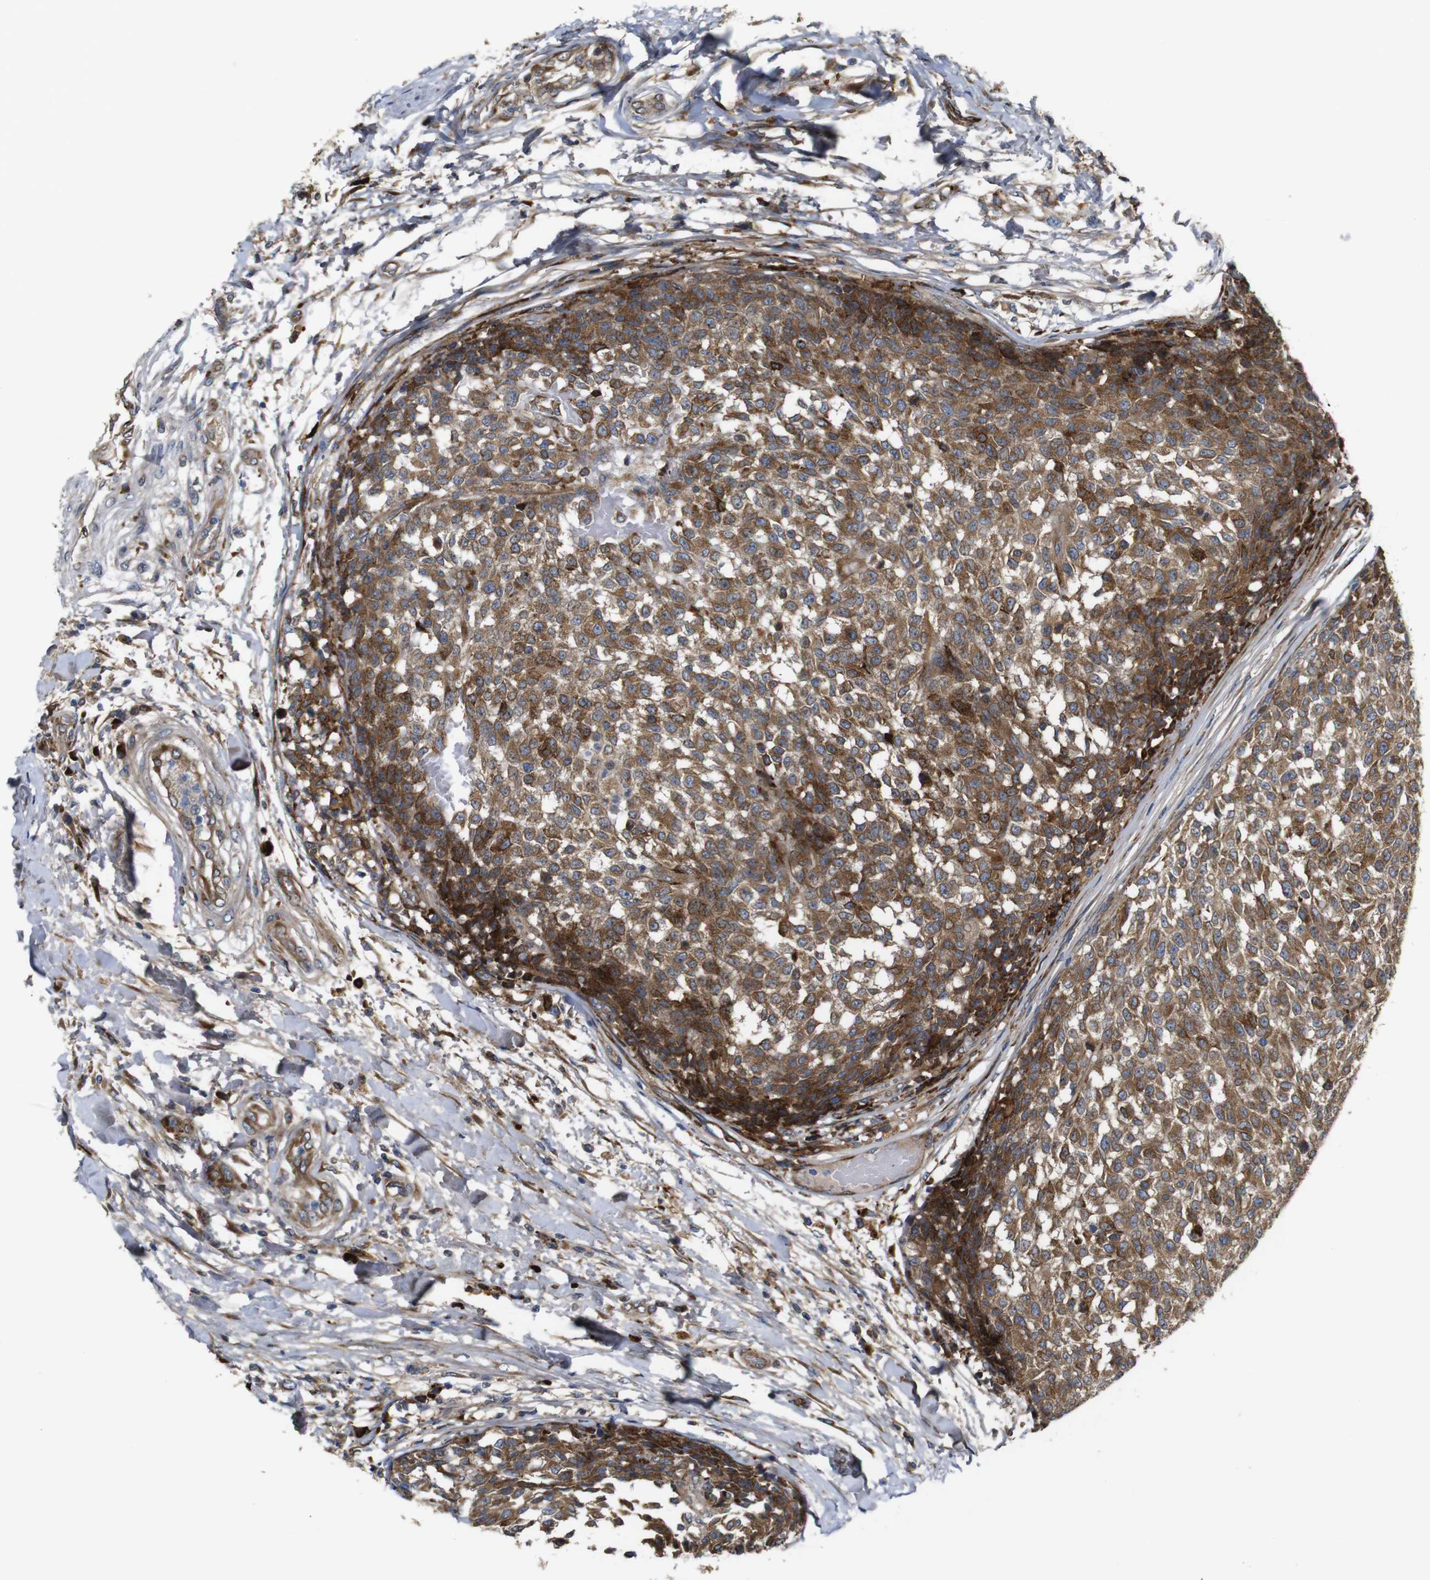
{"staining": {"intensity": "moderate", "quantity": ">75%", "location": "cytoplasmic/membranous"}, "tissue": "testis cancer", "cell_type": "Tumor cells", "image_type": "cancer", "snomed": [{"axis": "morphology", "description": "Seminoma, NOS"}, {"axis": "topography", "description": "Testis"}], "caption": "This micrograph shows immunohistochemistry (IHC) staining of testis seminoma, with medium moderate cytoplasmic/membranous positivity in approximately >75% of tumor cells.", "gene": "UBE2G2", "patient": {"sex": "male", "age": 59}}